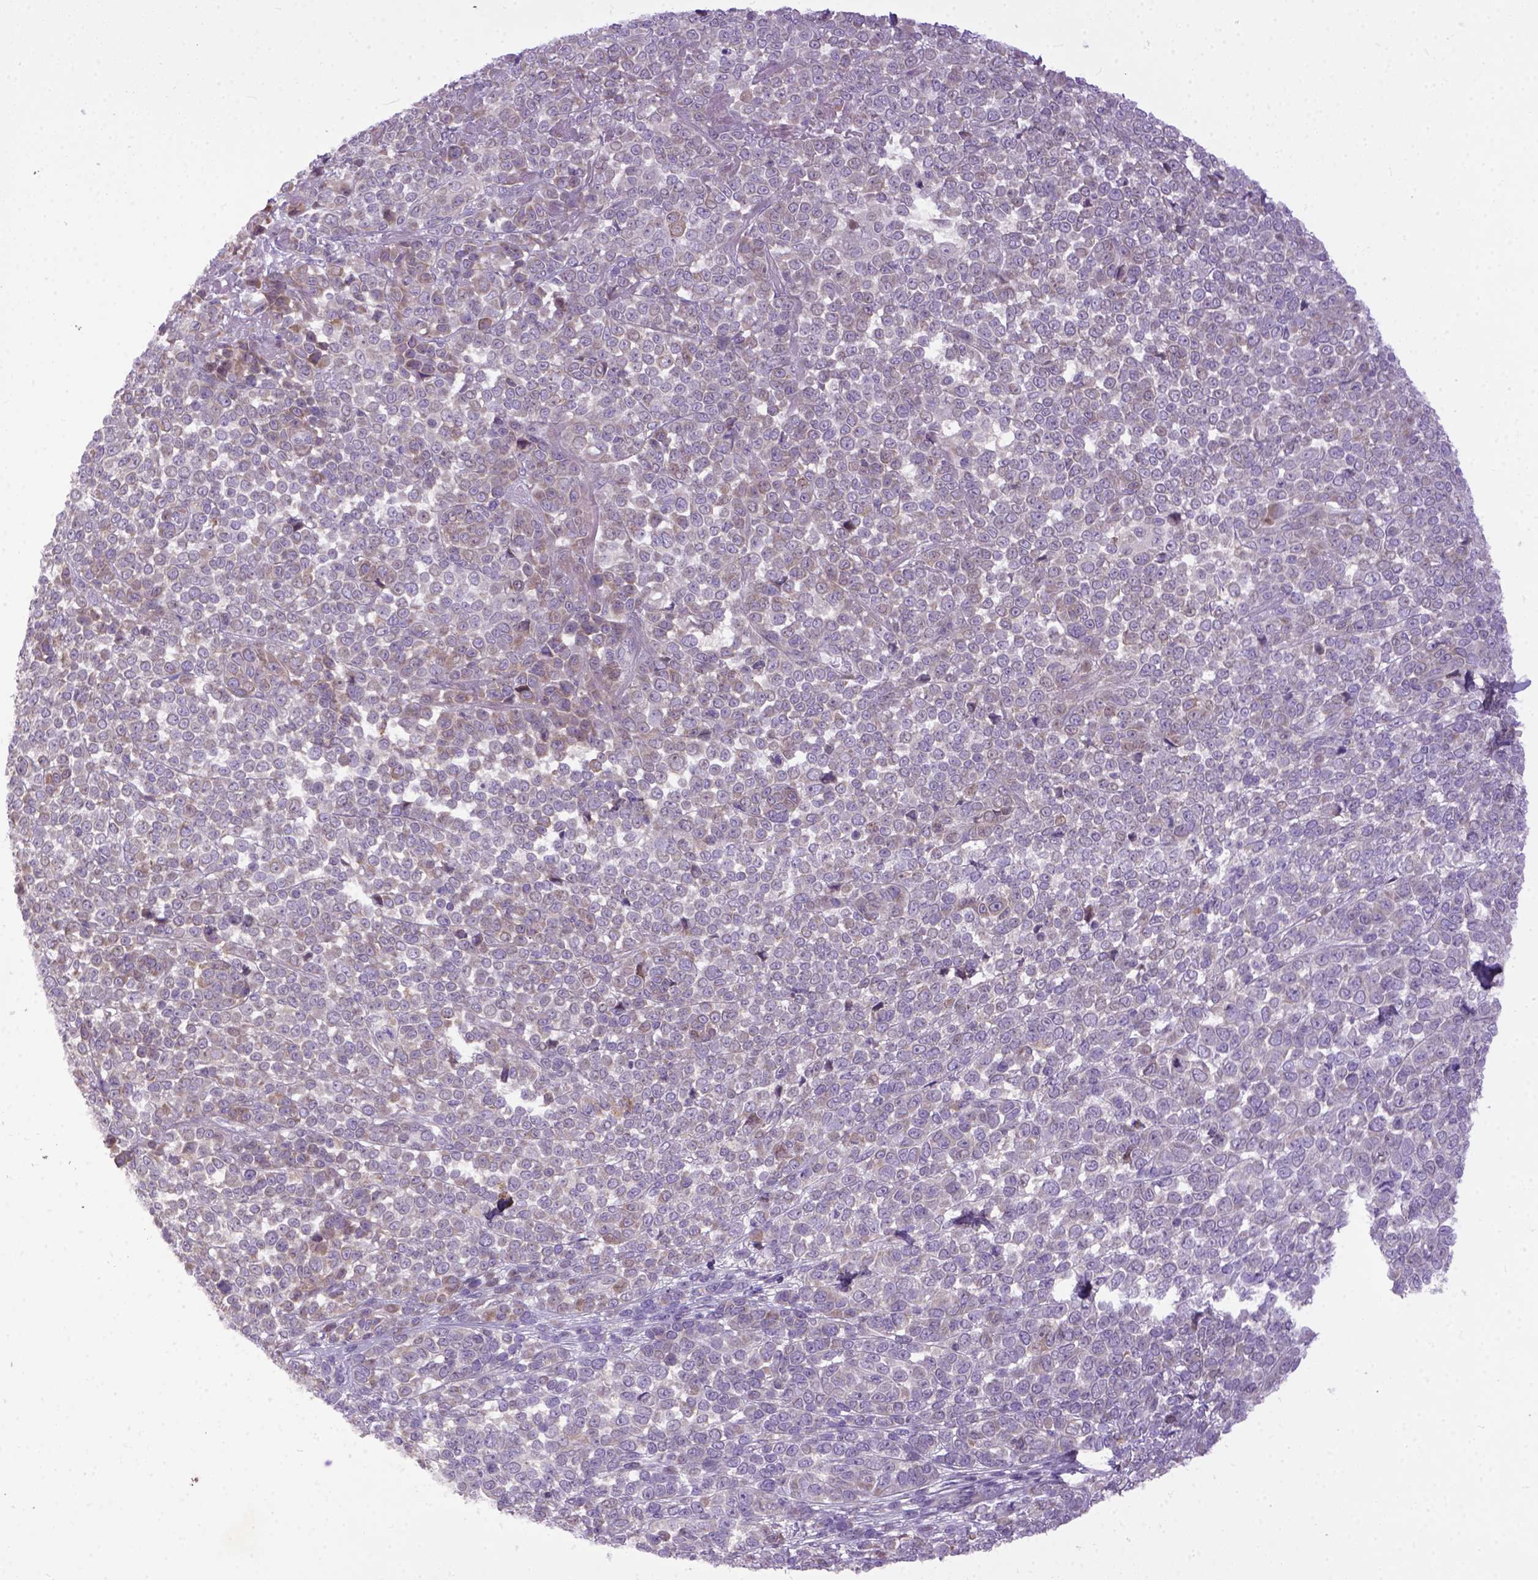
{"staining": {"intensity": "moderate", "quantity": "<25%", "location": "cytoplasmic/membranous"}, "tissue": "melanoma", "cell_type": "Tumor cells", "image_type": "cancer", "snomed": [{"axis": "morphology", "description": "Malignant melanoma, NOS"}, {"axis": "topography", "description": "Skin"}], "caption": "Melanoma stained with a protein marker reveals moderate staining in tumor cells.", "gene": "CPNE1", "patient": {"sex": "female", "age": 95}}